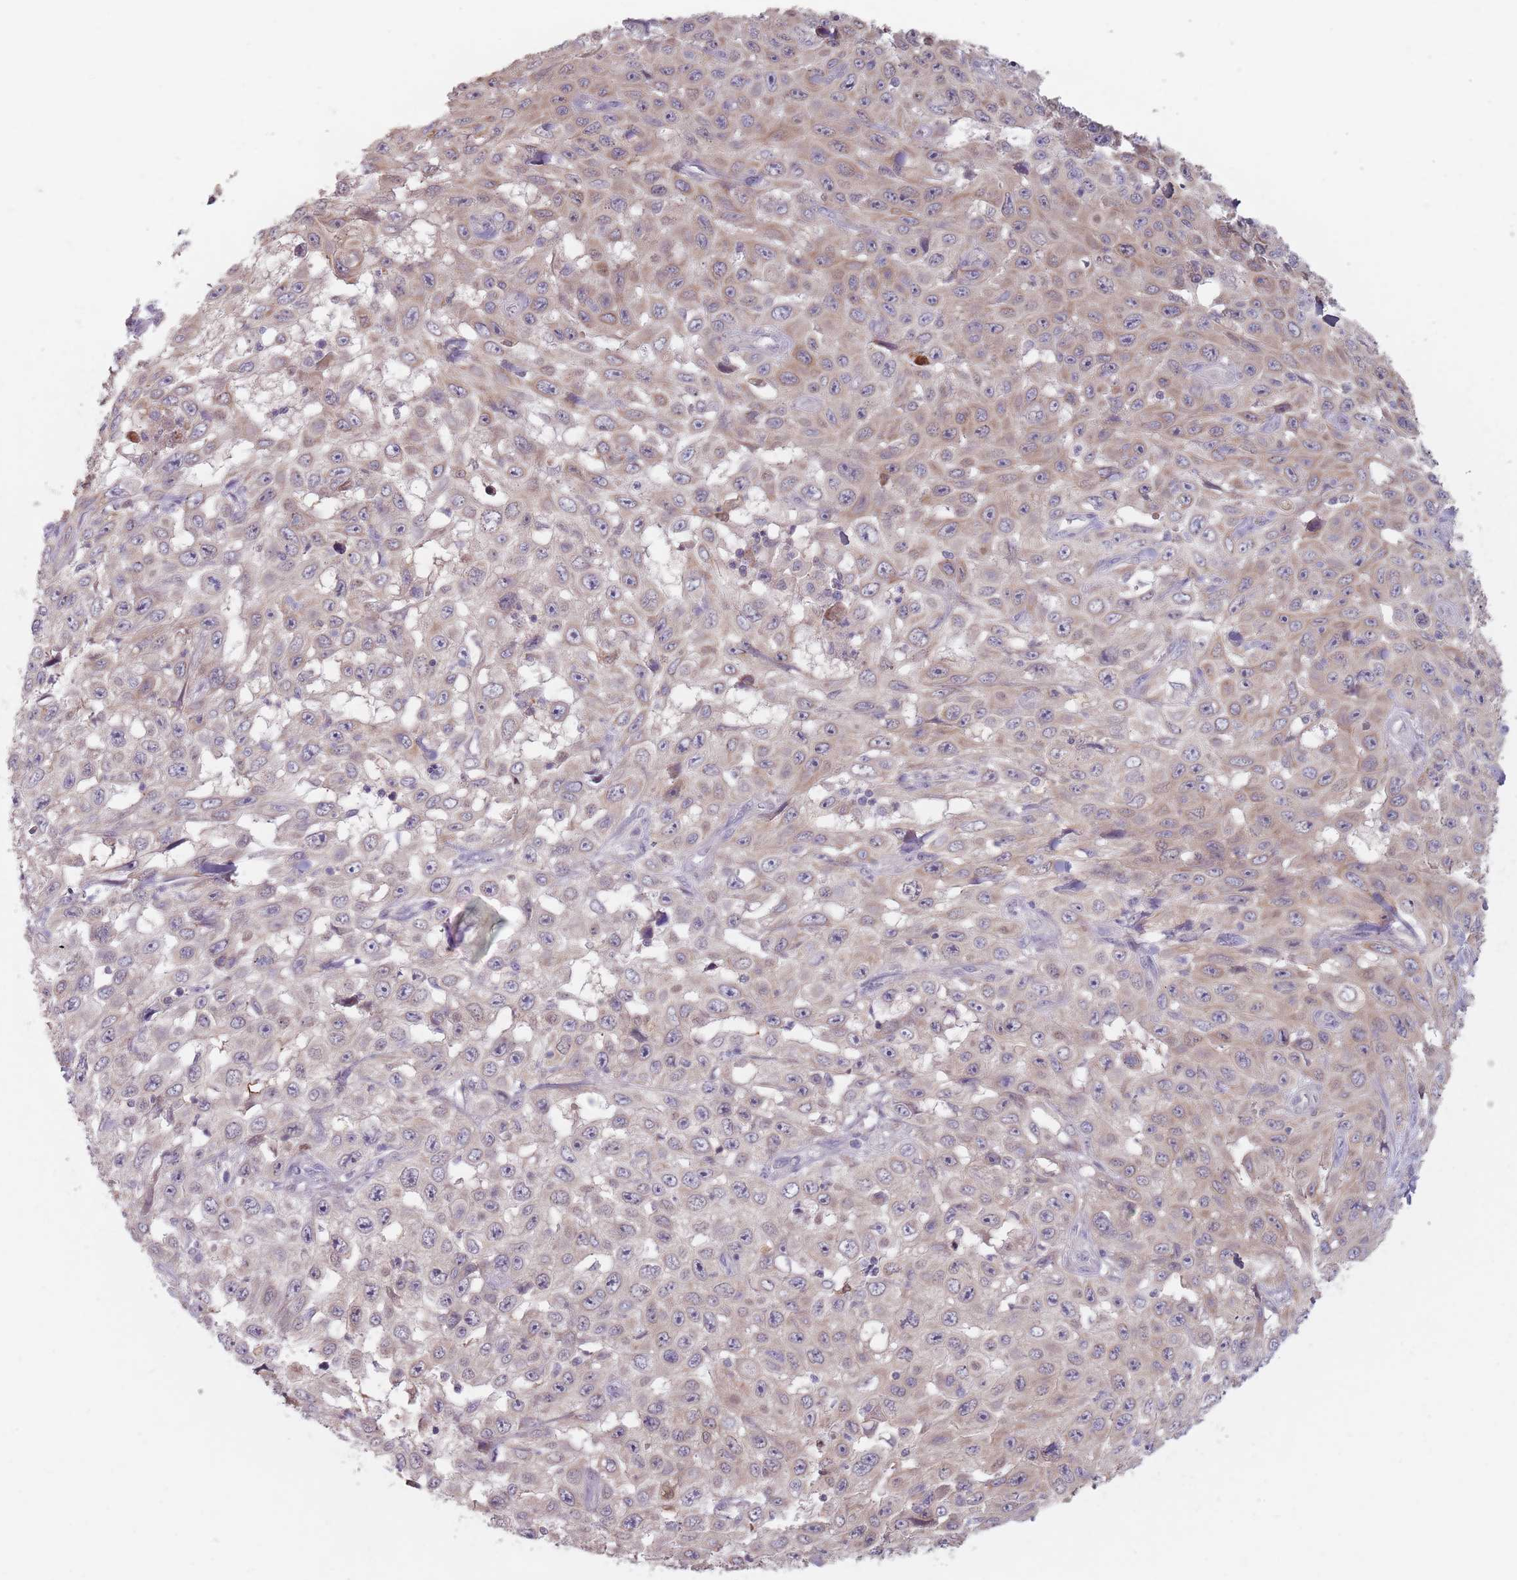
{"staining": {"intensity": "weak", "quantity": "<25%", "location": "cytoplasmic/membranous"}, "tissue": "skin cancer", "cell_type": "Tumor cells", "image_type": "cancer", "snomed": [{"axis": "morphology", "description": "Squamous cell carcinoma, NOS"}, {"axis": "topography", "description": "Skin"}], "caption": "IHC image of human skin cancer stained for a protein (brown), which exhibits no positivity in tumor cells.", "gene": "NAXE", "patient": {"sex": "male", "age": 82}}